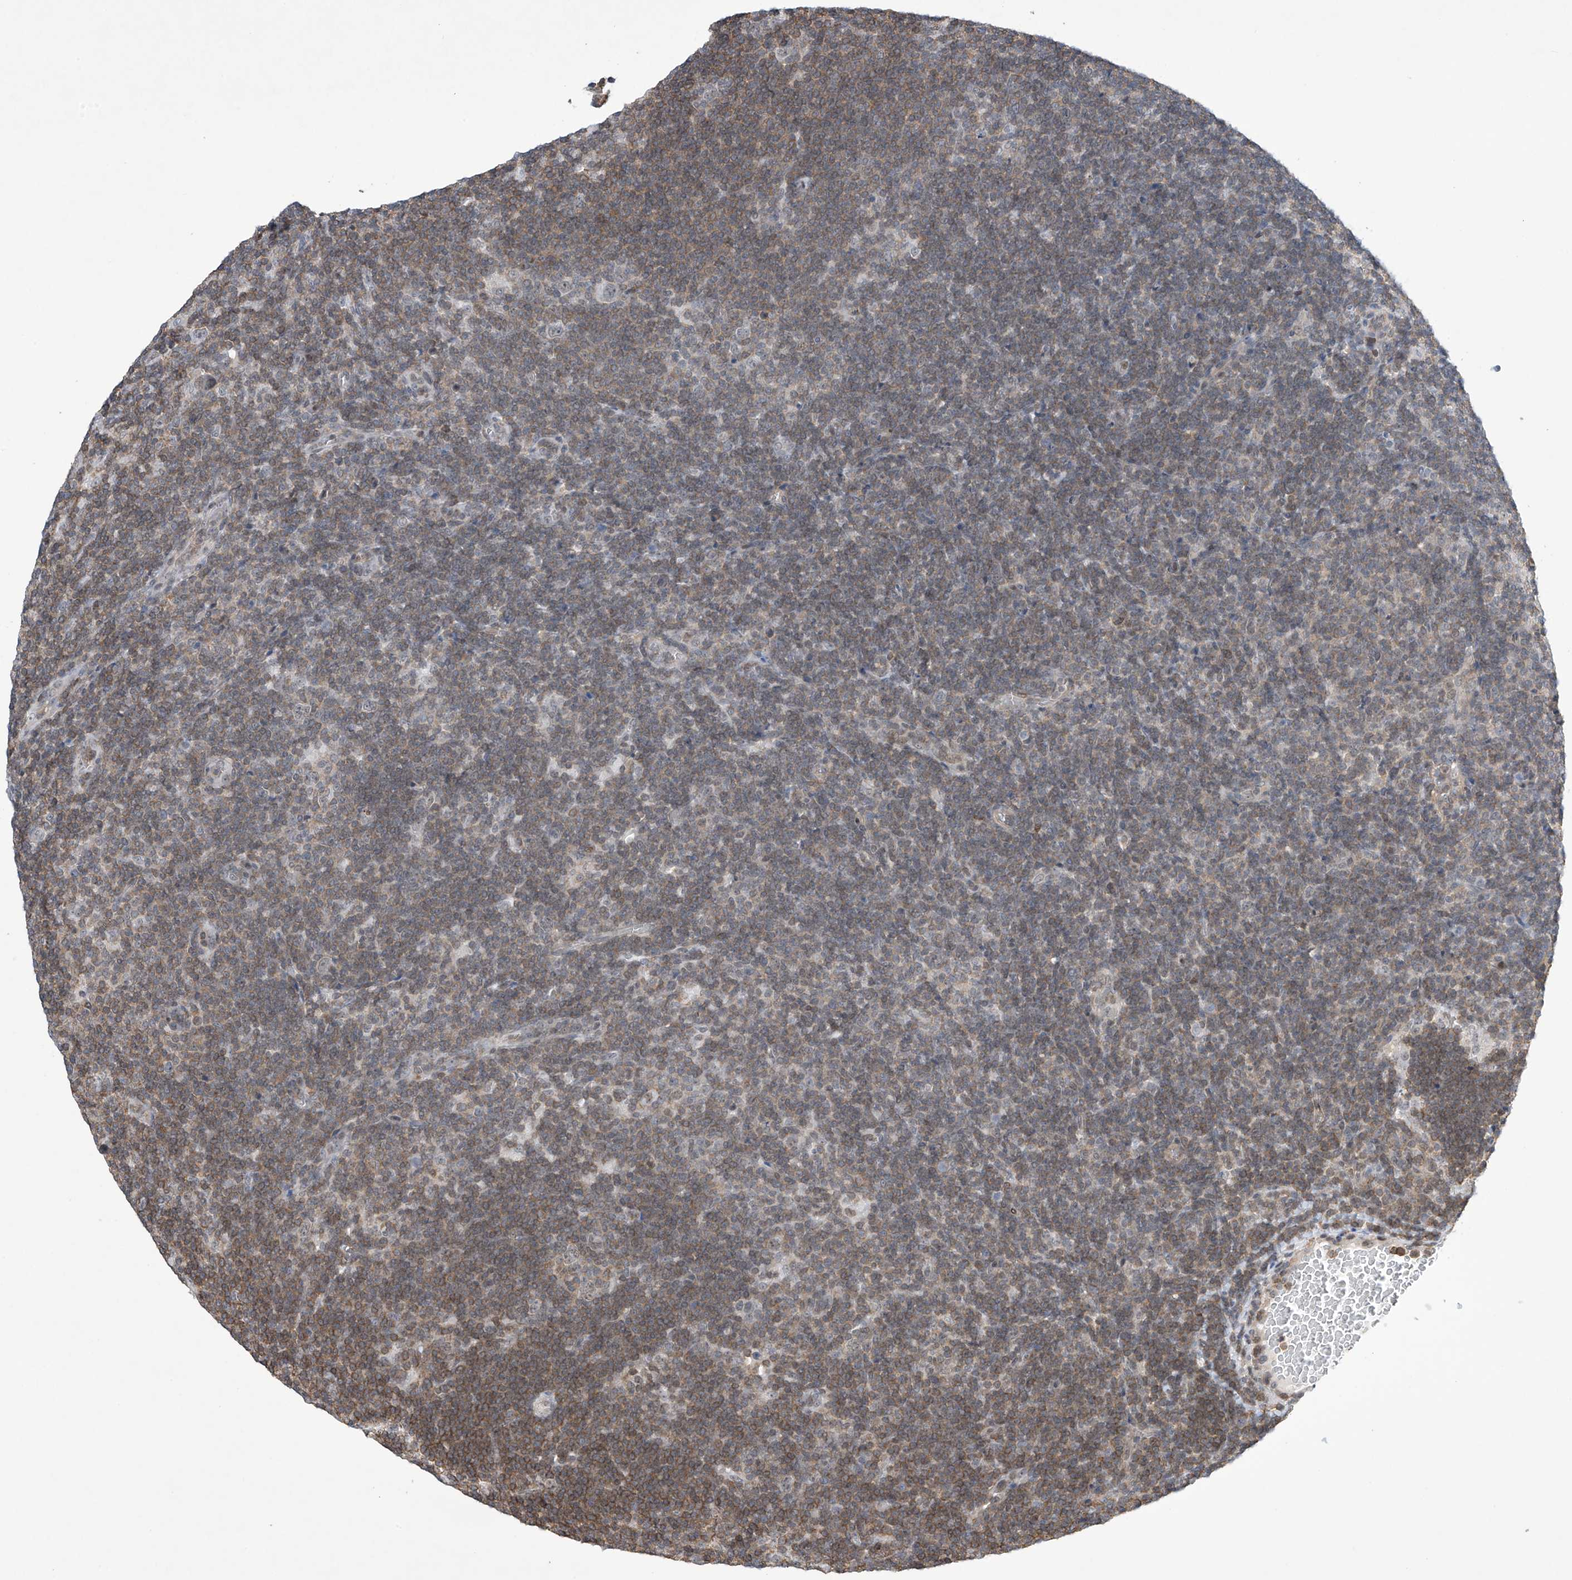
{"staining": {"intensity": "negative", "quantity": "none", "location": "none"}, "tissue": "lymphoma", "cell_type": "Tumor cells", "image_type": "cancer", "snomed": [{"axis": "morphology", "description": "Hodgkin's disease, NOS"}, {"axis": "topography", "description": "Lymph node"}], "caption": "High magnification brightfield microscopy of Hodgkin's disease stained with DAB (brown) and counterstained with hematoxylin (blue): tumor cells show no significant positivity.", "gene": "MSL3", "patient": {"sex": "female", "age": 57}}